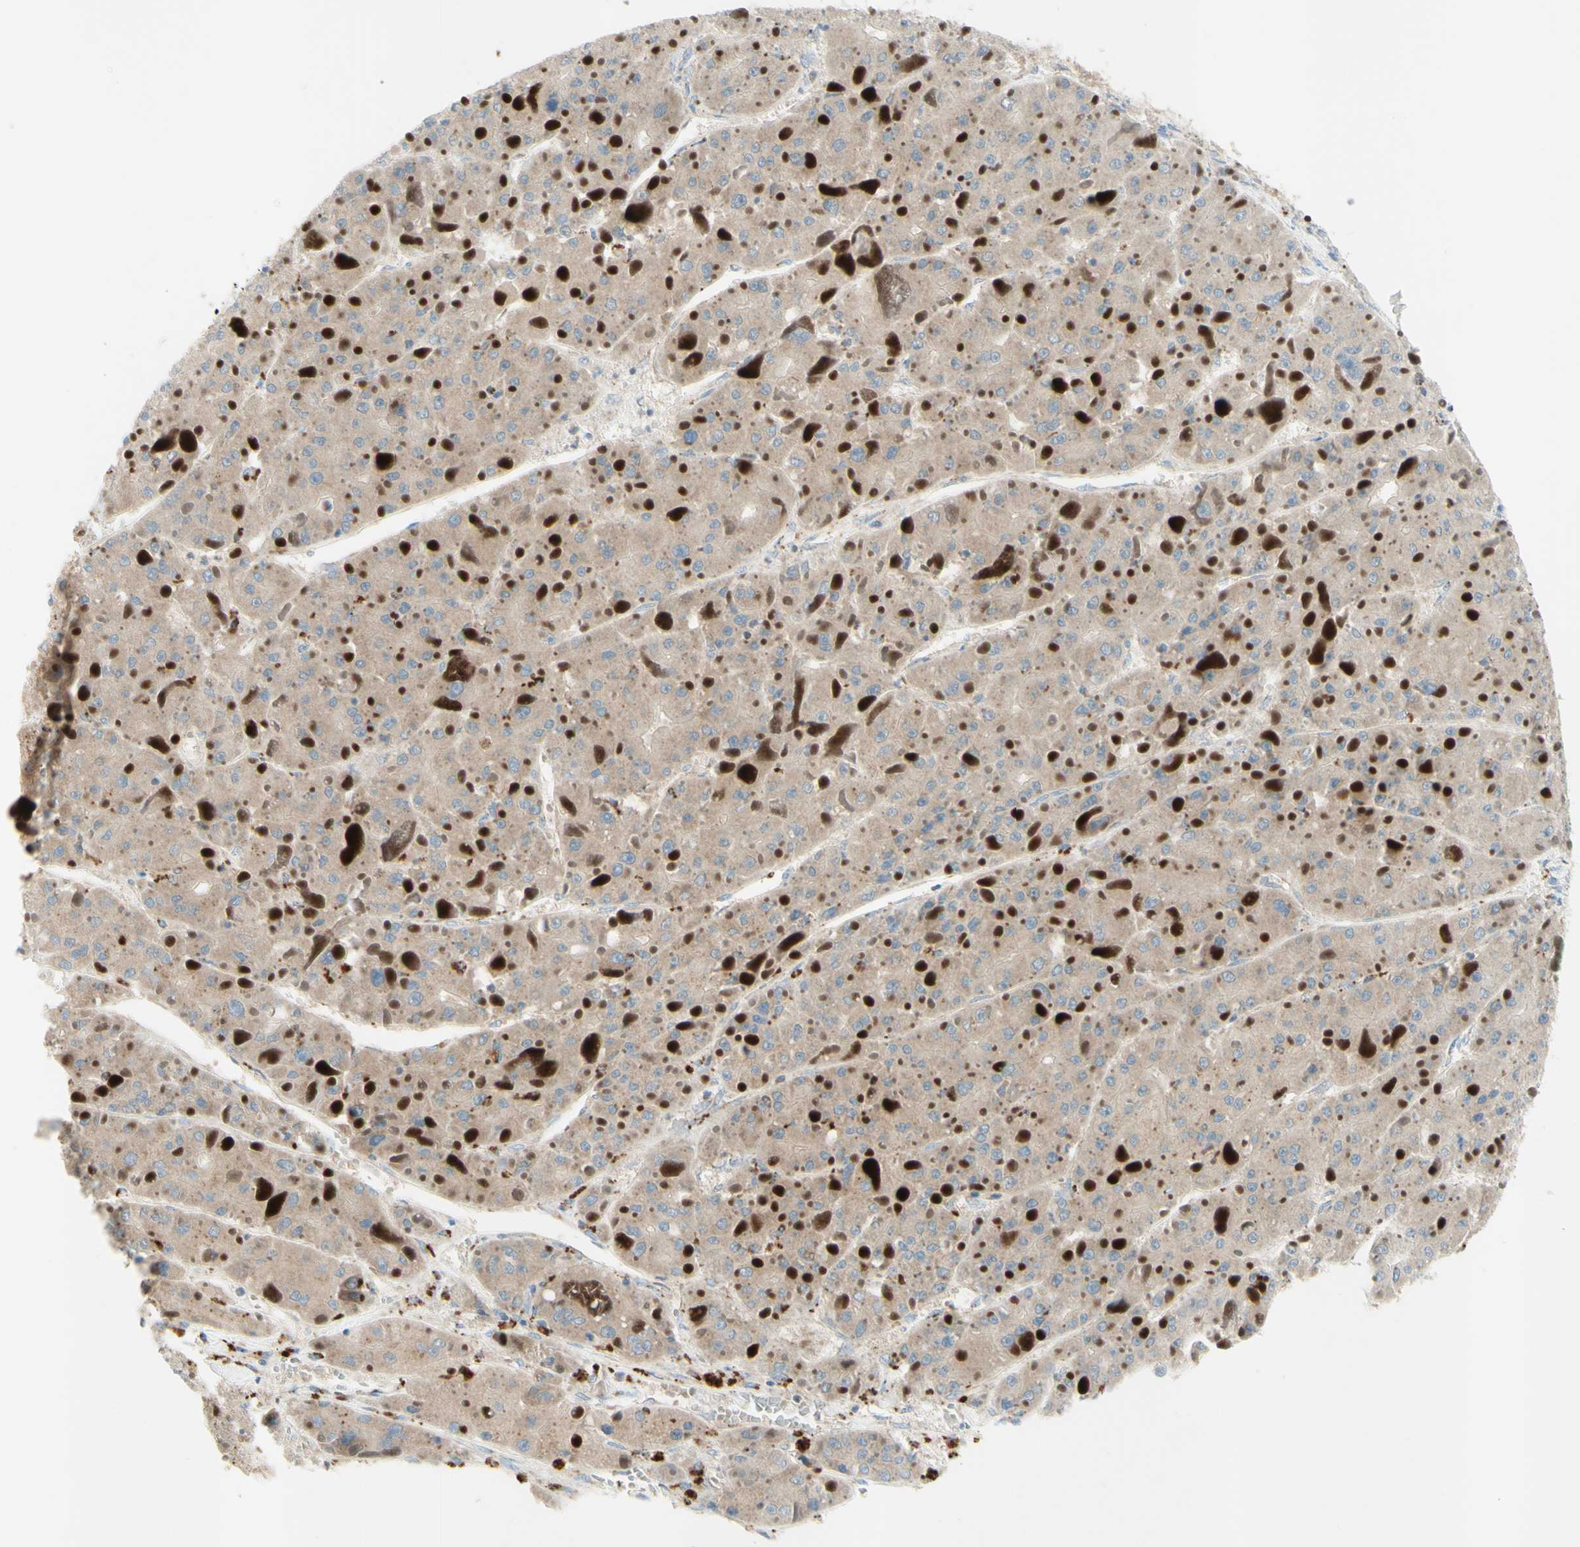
{"staining": {"intensity": "weak", "quantity": ">75%", "location": "cytoplasmic/membranous"}, "tissue": "liver cancer", "cell_type": "Tumor cells", "image_type": "cancer", "snomed": [{"axis": "morphology", "description": "Carcinoma, Hepatocellular, NOS"}, {"axis": "topography", "description": "Liver"}], "caption": "A micrograph of human hepatocellular carcinoma (liver) stained for a protein exhibits weak cytoplasmic/membranous brown staining in tumor cells. (brown staining indicates protein expression, while blue staining denotes nuclei).", "gene": "ARMC10", "patient": {"sex": "female", "age": 73}}